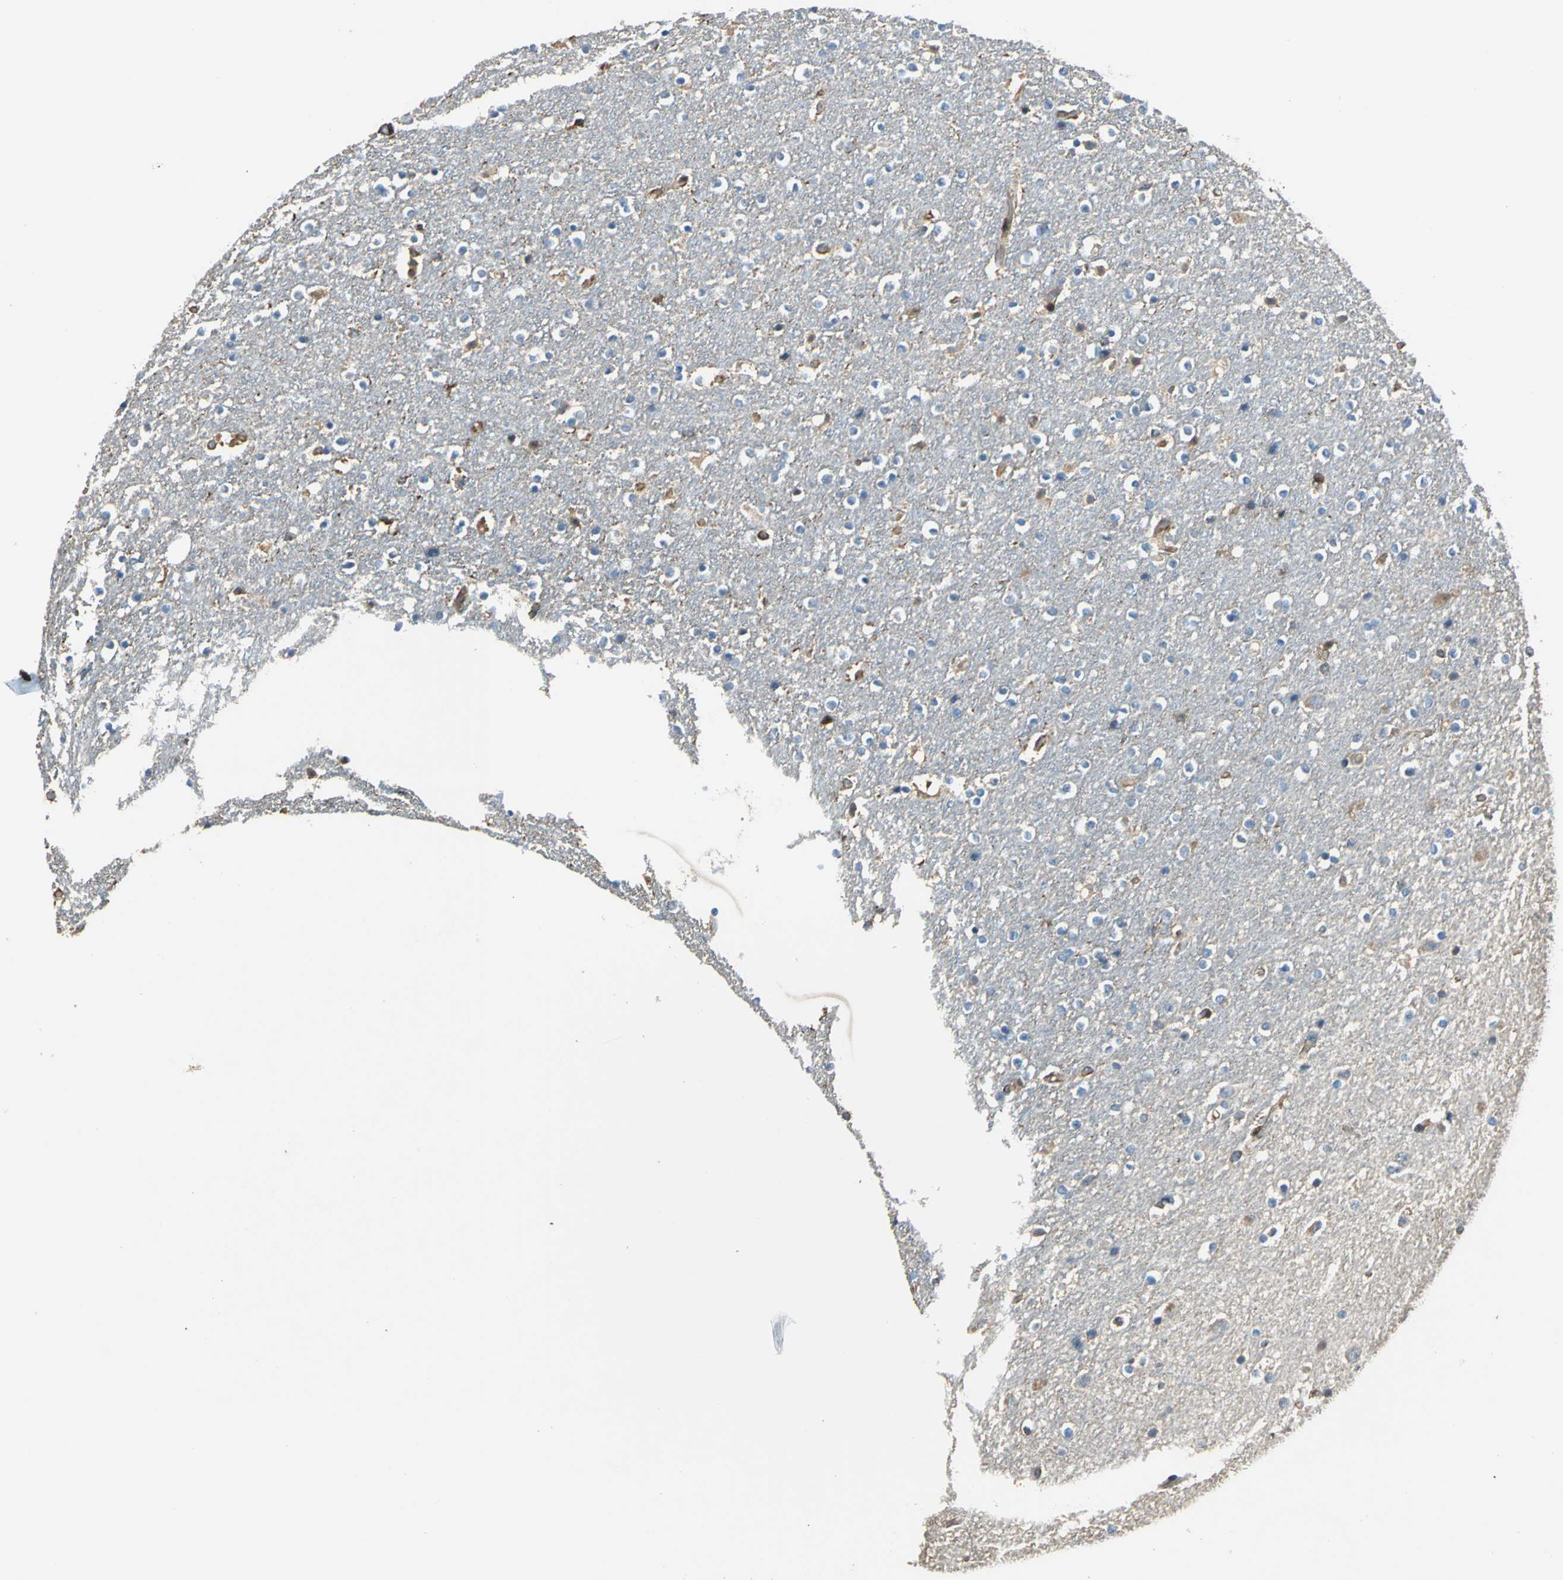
{"staining": {"intensity": "moderate", "quantity": "<25%", "location": "cytoplasmic/membranous"}, "tissue": "caudate", "cell_type": "Glial cells", "image_type": "normal", "snomed": [{"axis": "morphology", "description": "Normal tissue, NOS"}, {"axis": "topography", "description": "Lateral ventricle wall"}], "caption": "Moderate cytoplasmic/membranous positivity for a protein is appreciated in about <25% of glial cells of normal caudate using immunohistochemistry (IHC).", "gene": "PARVA", "patient": {"sex": "female", "age": 54}}